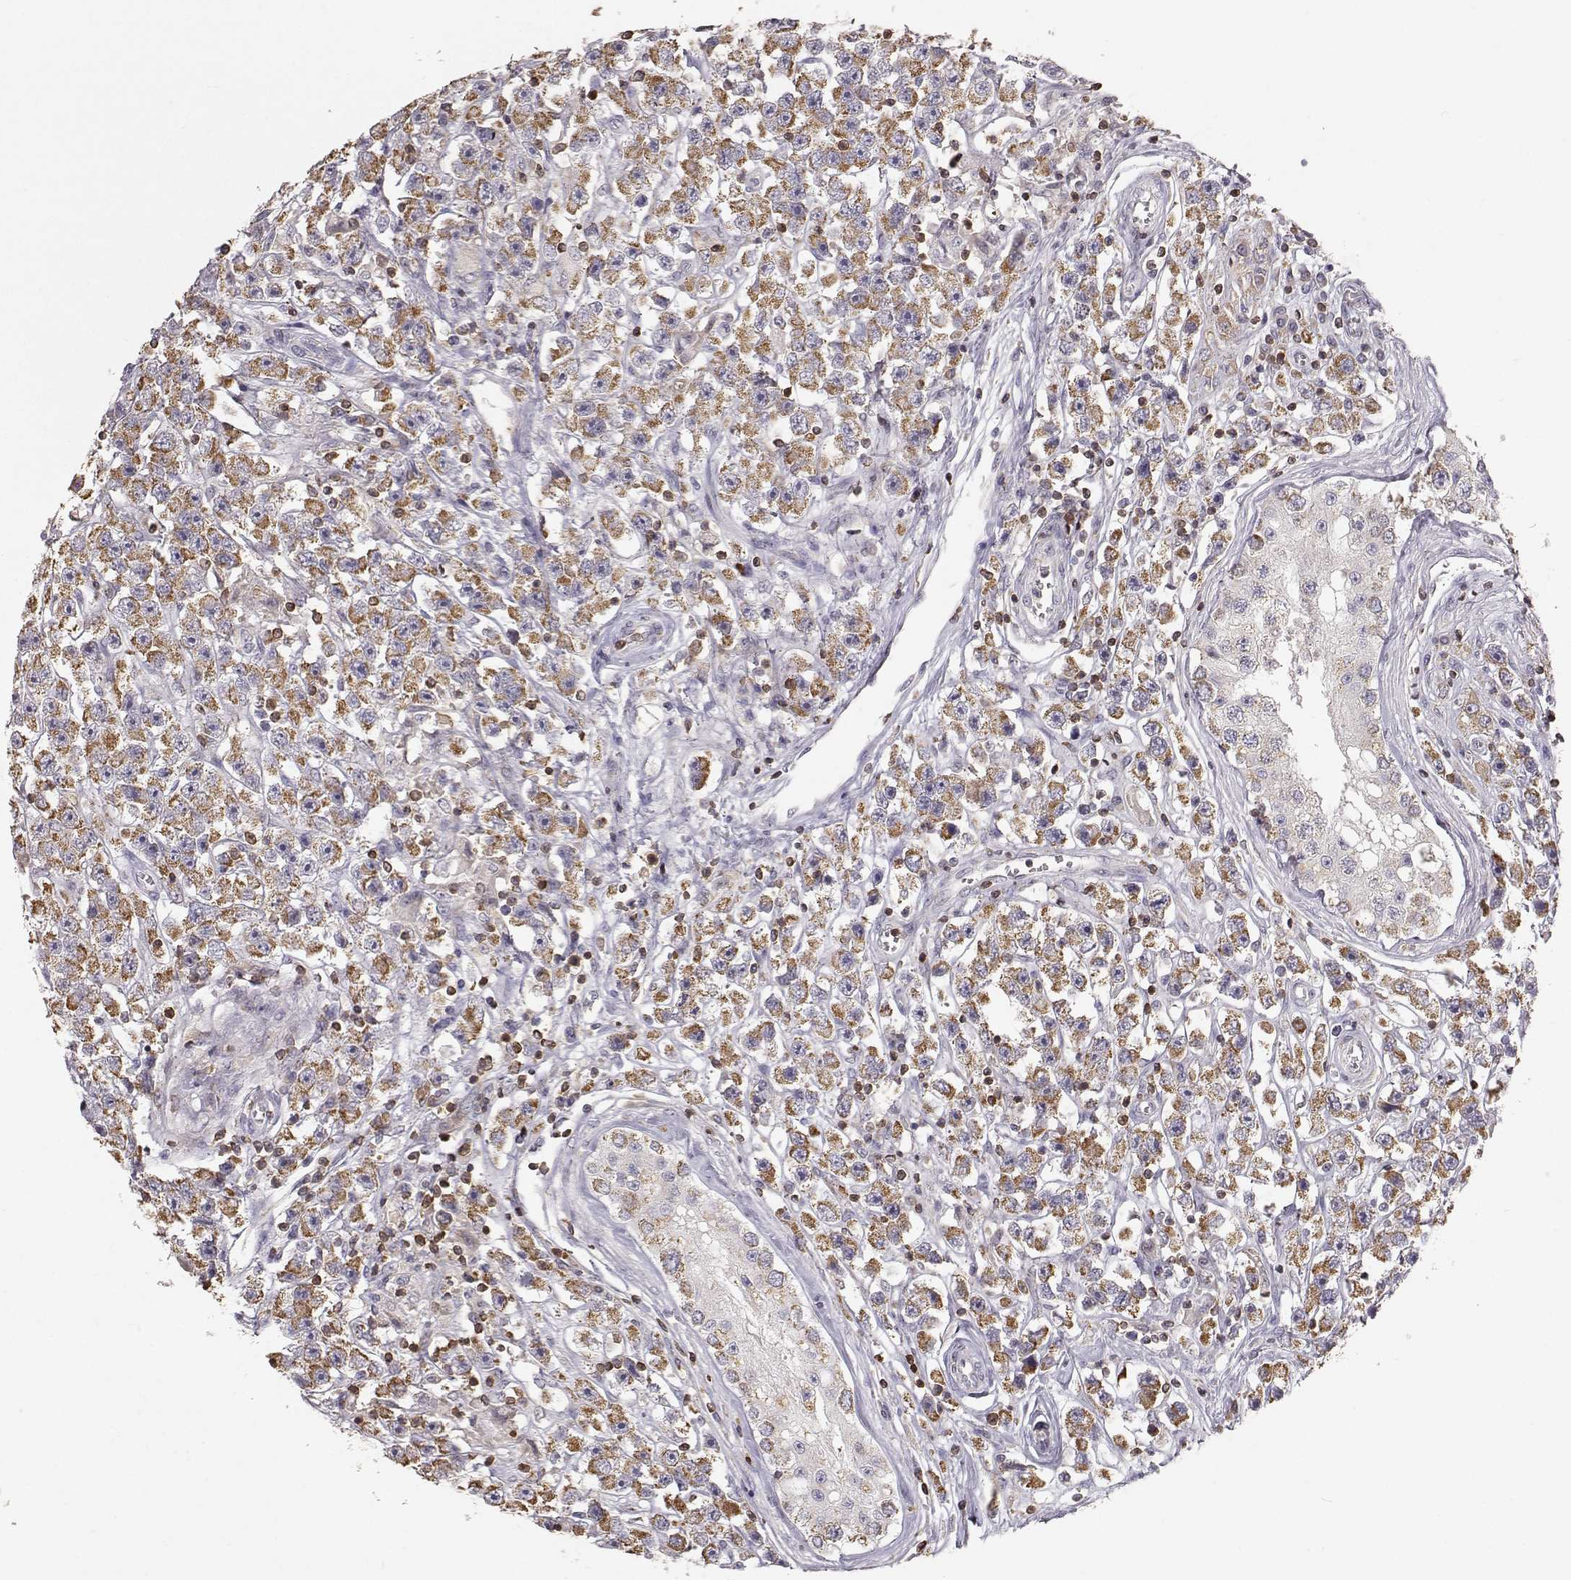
{"staining": {"intensity": "moderate", "quantity": ">75%", "location": "cytoplasmic/membranous"}, "tissue": "testis cancer", "cell_type": "Tumor cells", "image_type": "cancer", "snomed": [{"axis": "morphology", "description": "Seminoma, NOS"}, {"axis": "topography", "description": "Testis"}], "caption": "Brown immunohistochemical staining in testis seminoma demonstrates moderate cytoplasmic/membranous expression in about >75% of tumor cells. The protein is stained brown, and the nuclei are stained in blue (DAB (3,3'-diaminobenzidine) IHC with brightfield microscopy, high magnification).", "gene": "GRAP2", "patient": {"sex": "male", "age": 45}}